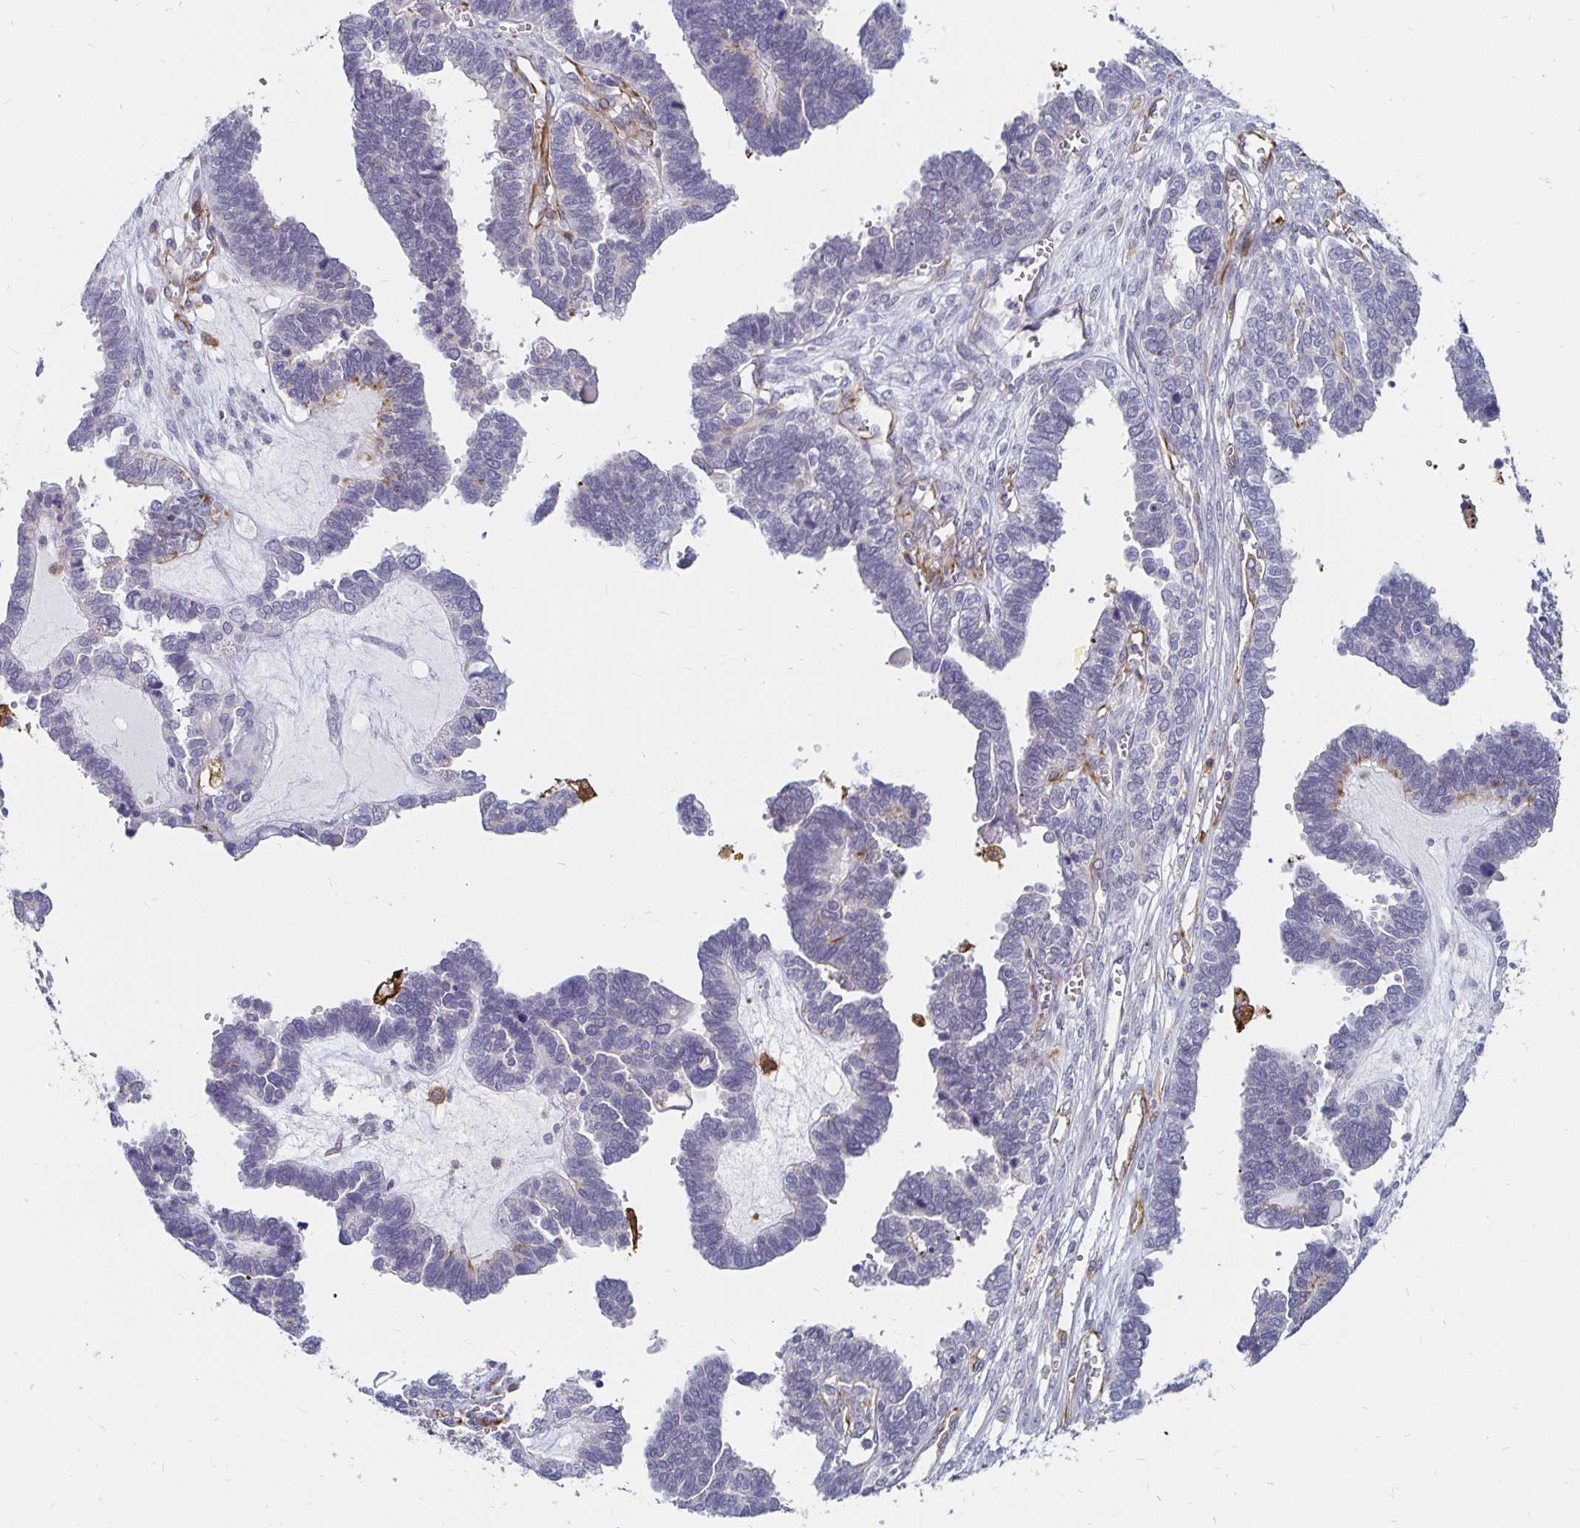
{"staining": {"intensity": "negative", "quantity": "none", "location": "none"}, "tissue": "ovarian cancer", "cell_type": "Tumor cells", "image_type": "cancer", "snomed": [{"axis": "morphology", "description": "Cystadenocarcinoma, serous, NOS"}, {"axis": "topography", "description": "Ovary"}], "caption": "Tumor cells show no significant protein staining in ovarian cancer (serous cystadenocarcinoma).", "gene": "CCDC85A", "patient": {"sex": "female", "age": 51}}